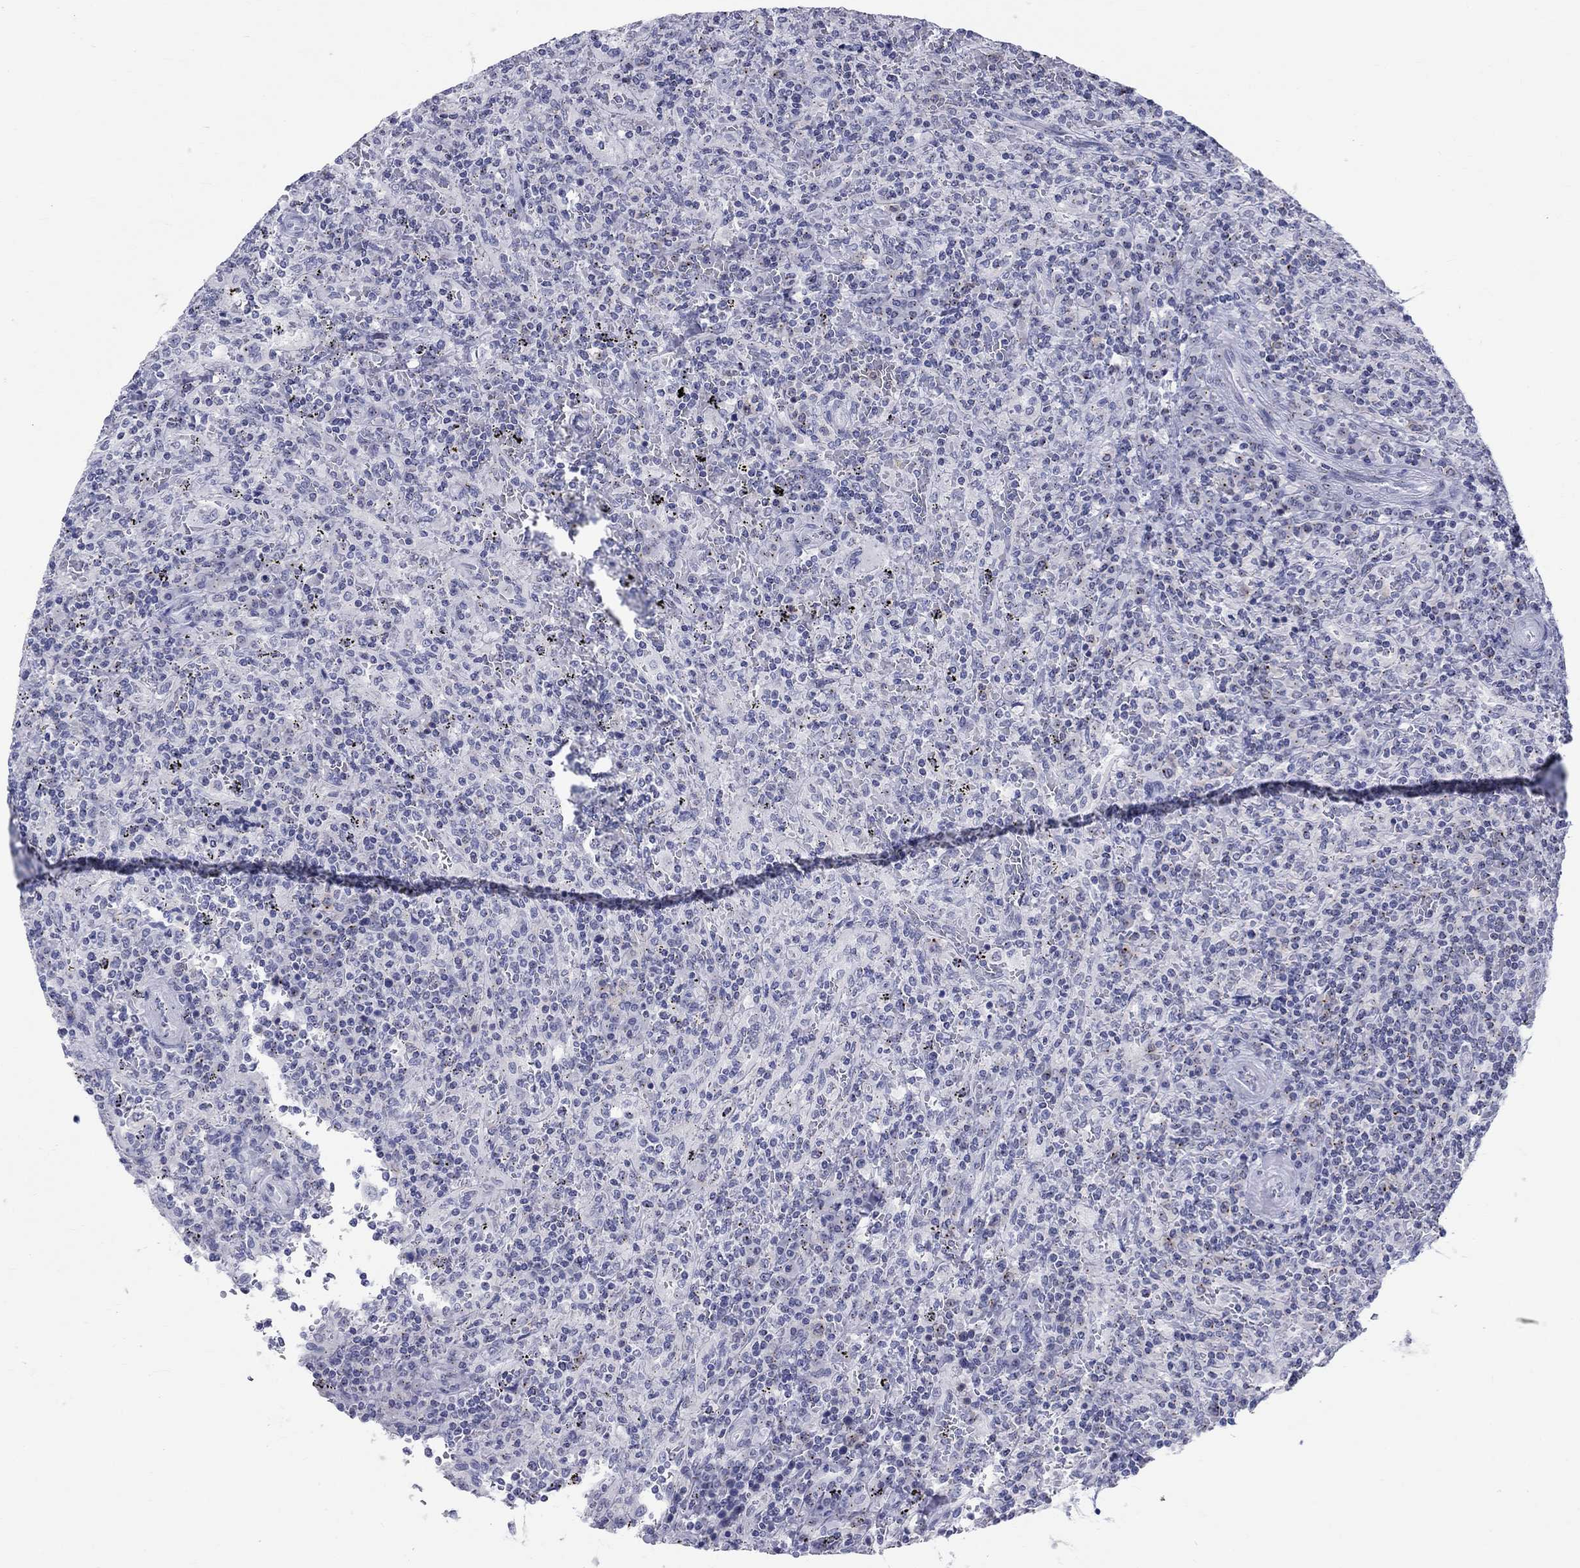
{"staining": {"intensity": "negative", "quantity": "none", "location": "none"}, "tissue": "lymphoma", "cell_type": "Tumor cells", "image_type": "cancer", "snomed": [{"axis": "morphology", "description": "Malignant lymphoma, non-Hodgkin's type, Low grade"}, {"axis": "topography", "description": "Spleen"}], "caption": "Immunohistochemistry (IHC) of human low-grade malignant lymphoma, non-Hodgkin's type exhibits no expression in tumor cells.", "gene": "CEP43", "patient": {"sex": "male", "age": 62}}